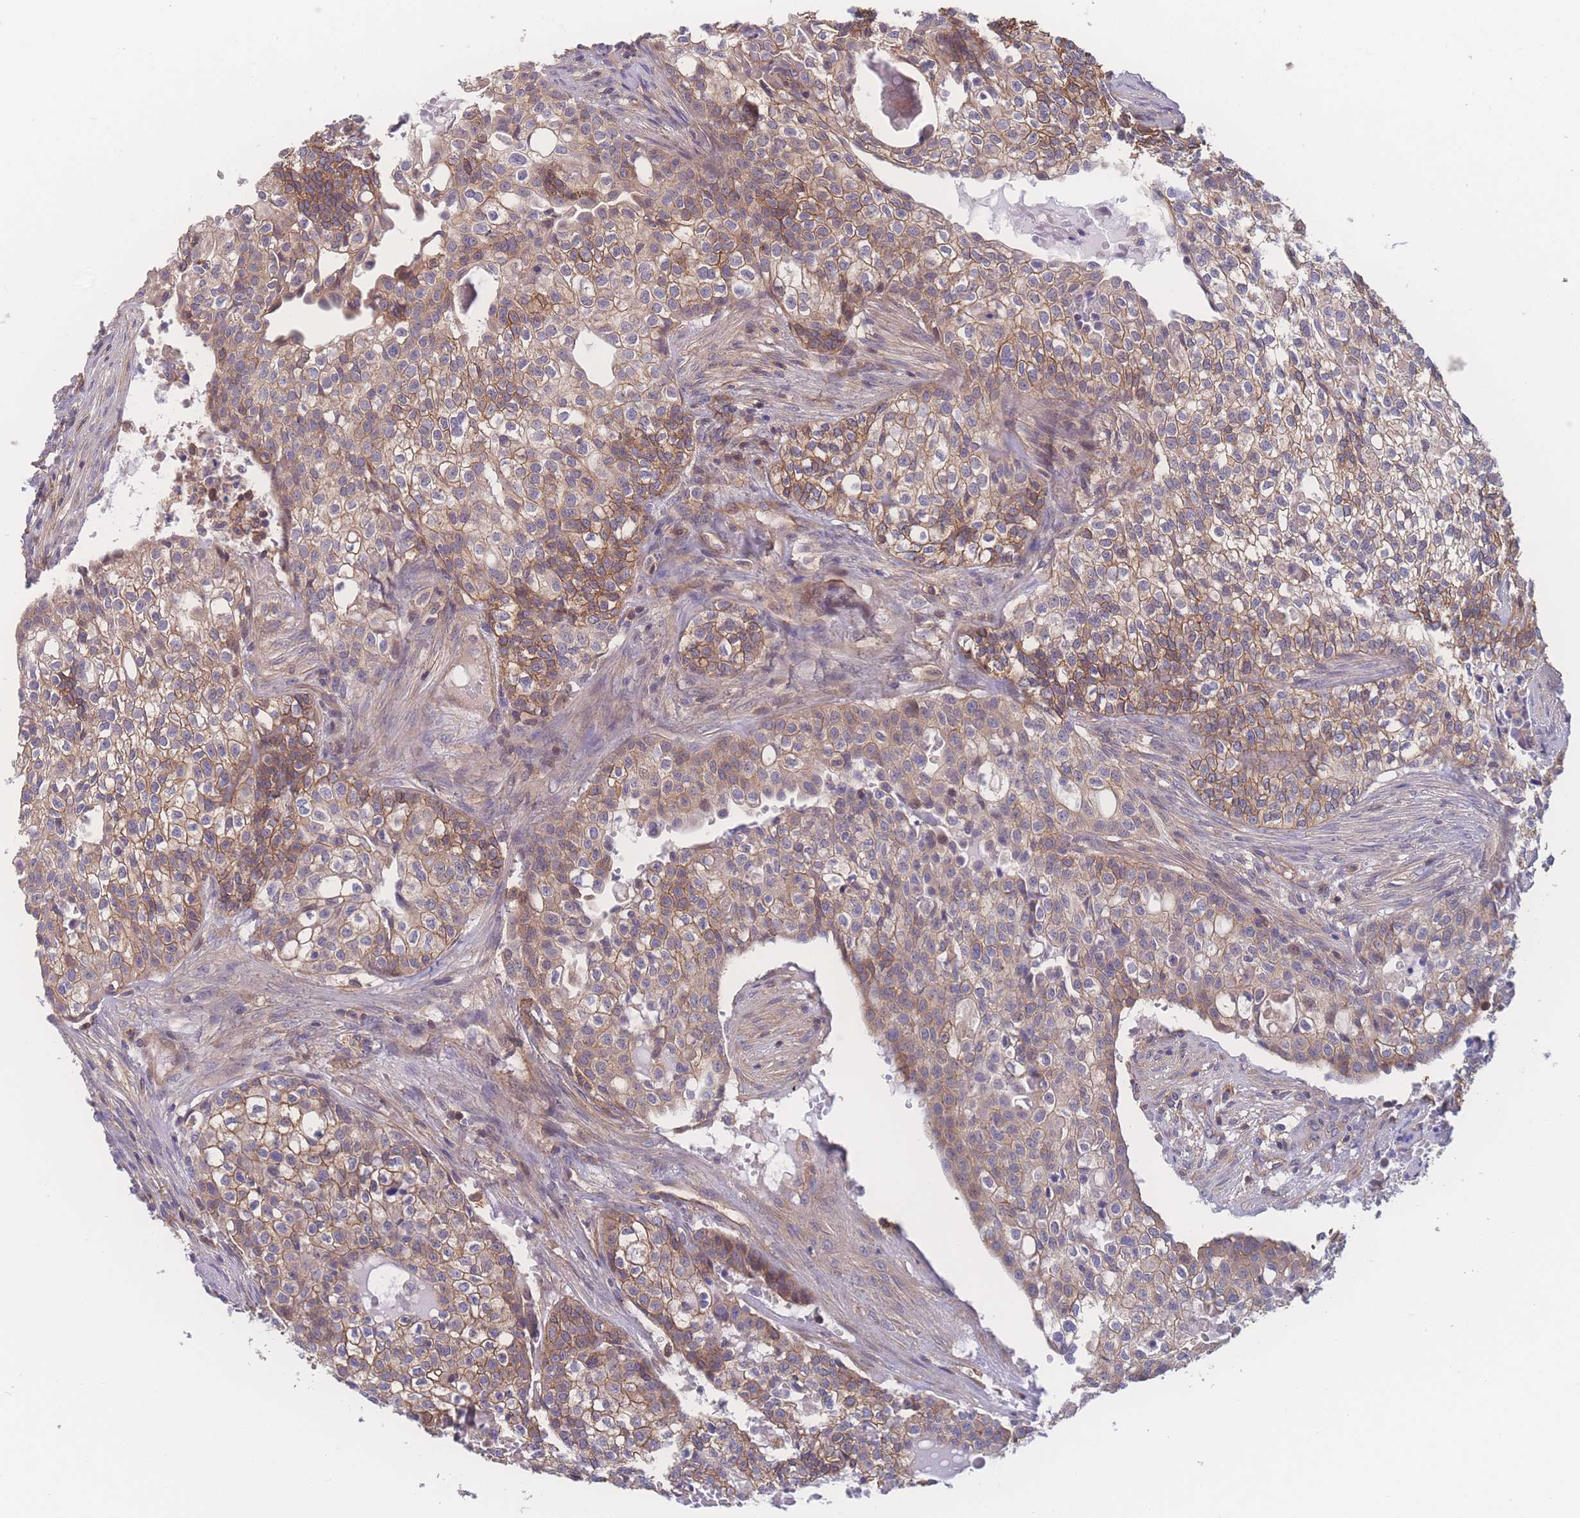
{"staining": {"intensity": "moderate", "quantity": ">75%", "location": "cytoplasmic/membranous"}, "tissue": "head and neck cancer", "cell_type": "Tumor cells", "image_type": "cancer", "snomed": [{"axis": "morphology", "description": "Adenocarcinoma, NOS"}, {"axis": "topography", "description": "Head-Neck"}], "caption": "Head and neck cancer stained with IHC shows moderate cytoplasmic/membranous staining in approximately >75% of tumor cells. The staining was performed using DAB, with brown indicating positive protein expression. Nuclei are stained blue with hematoxylin.", "gene": "CFAP97", "patient": {"sex": "male", "age": 81}}